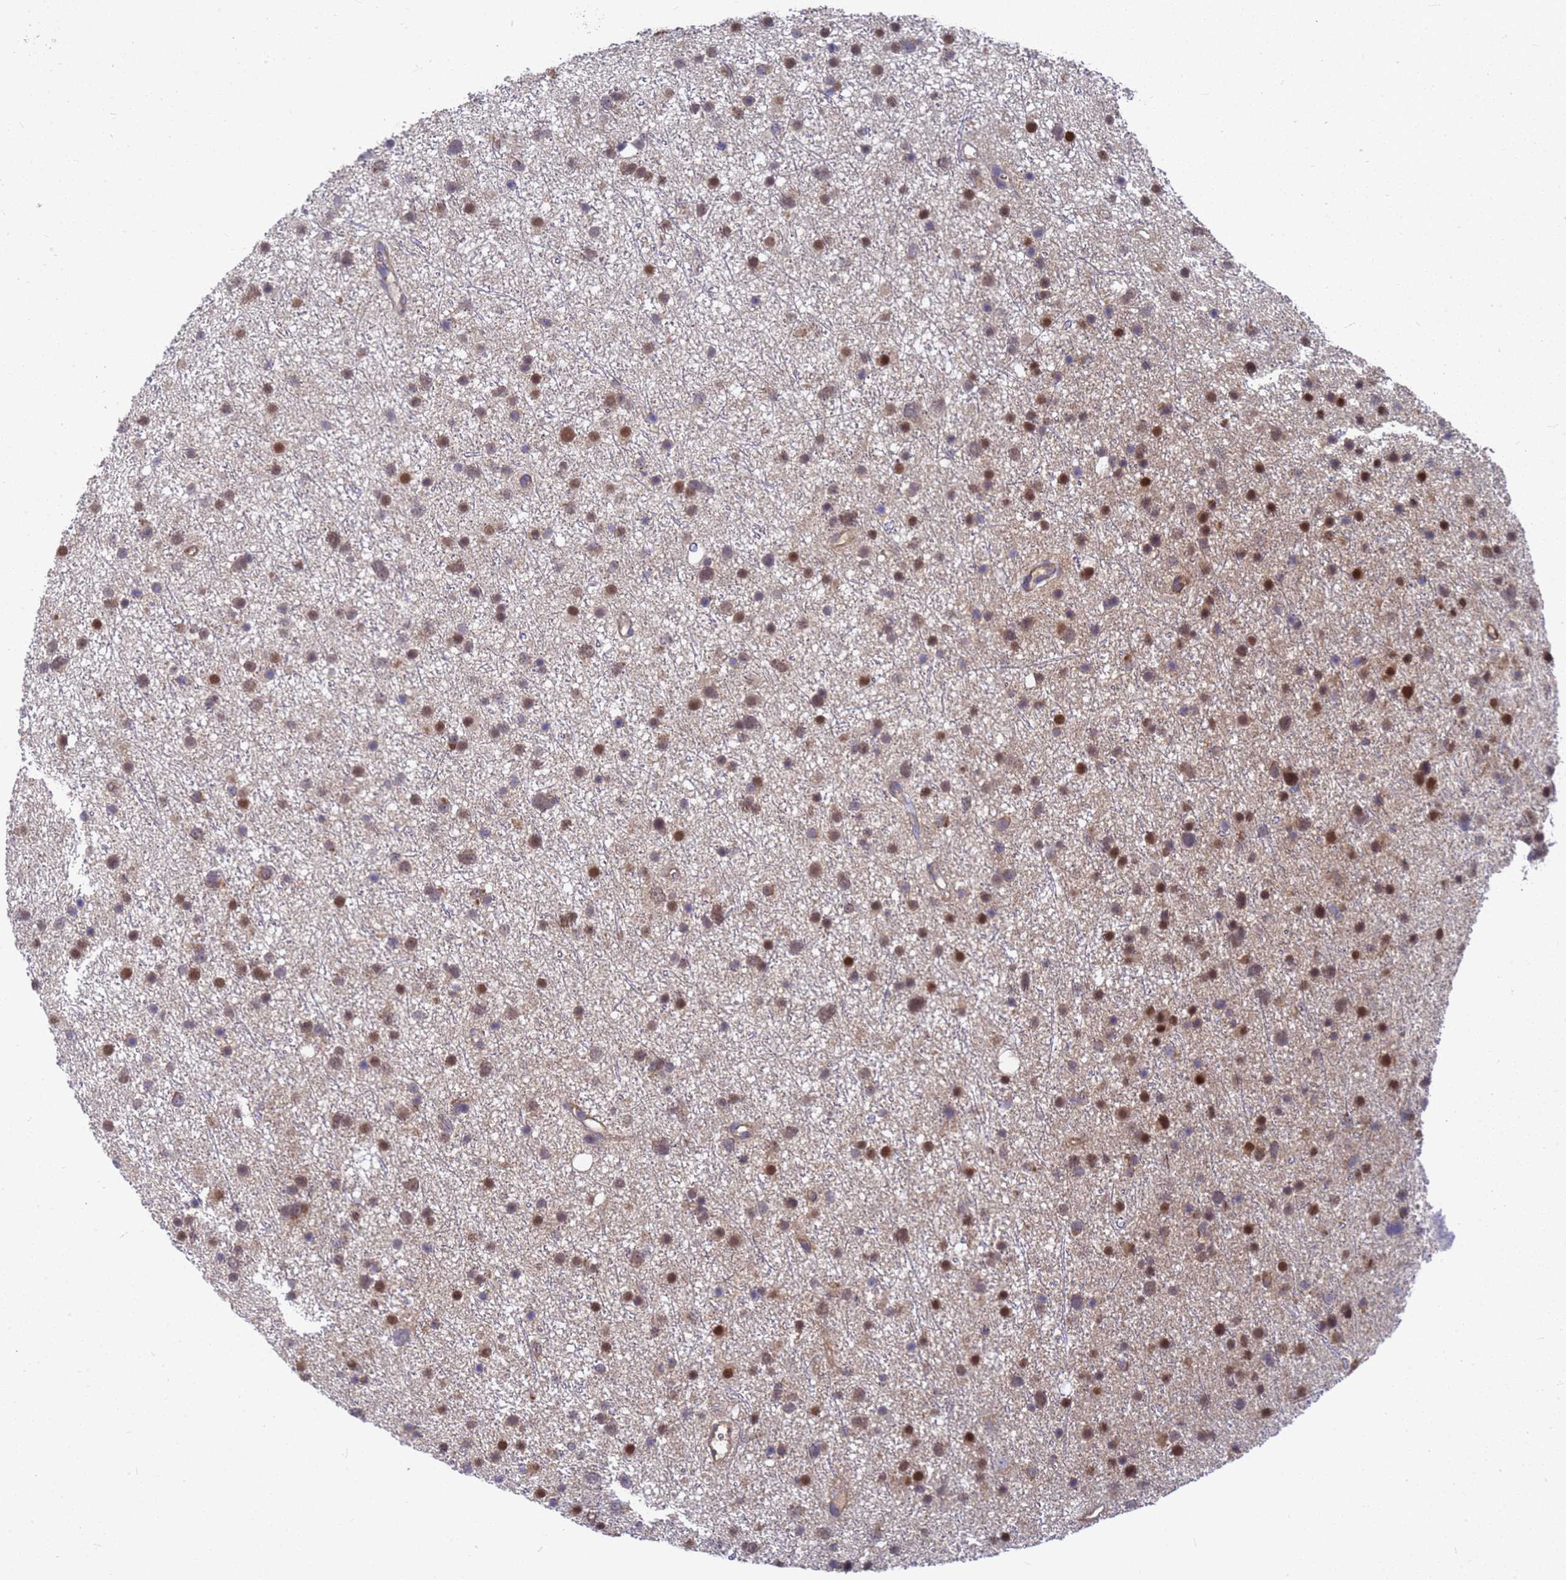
{"staining": {"intensity": "strong", "quantity": ">75%", "location": "nuclear"}, "tissue": "glioma", "cell_type": "Tumor cells", "image_type": "cancer", "snomed": [{"axis": "morphology", "description": "Glioma, malignant, Low grade"}, {"axis": "topography", "description": "Cerebral cortex"}], "caption": "Human malignant glioma (low-grade) stained with a protein marker displays strong staining in tumor cells.", "gene": "SLC35E2B", "patient": {"sex": "female", "age": 39}}